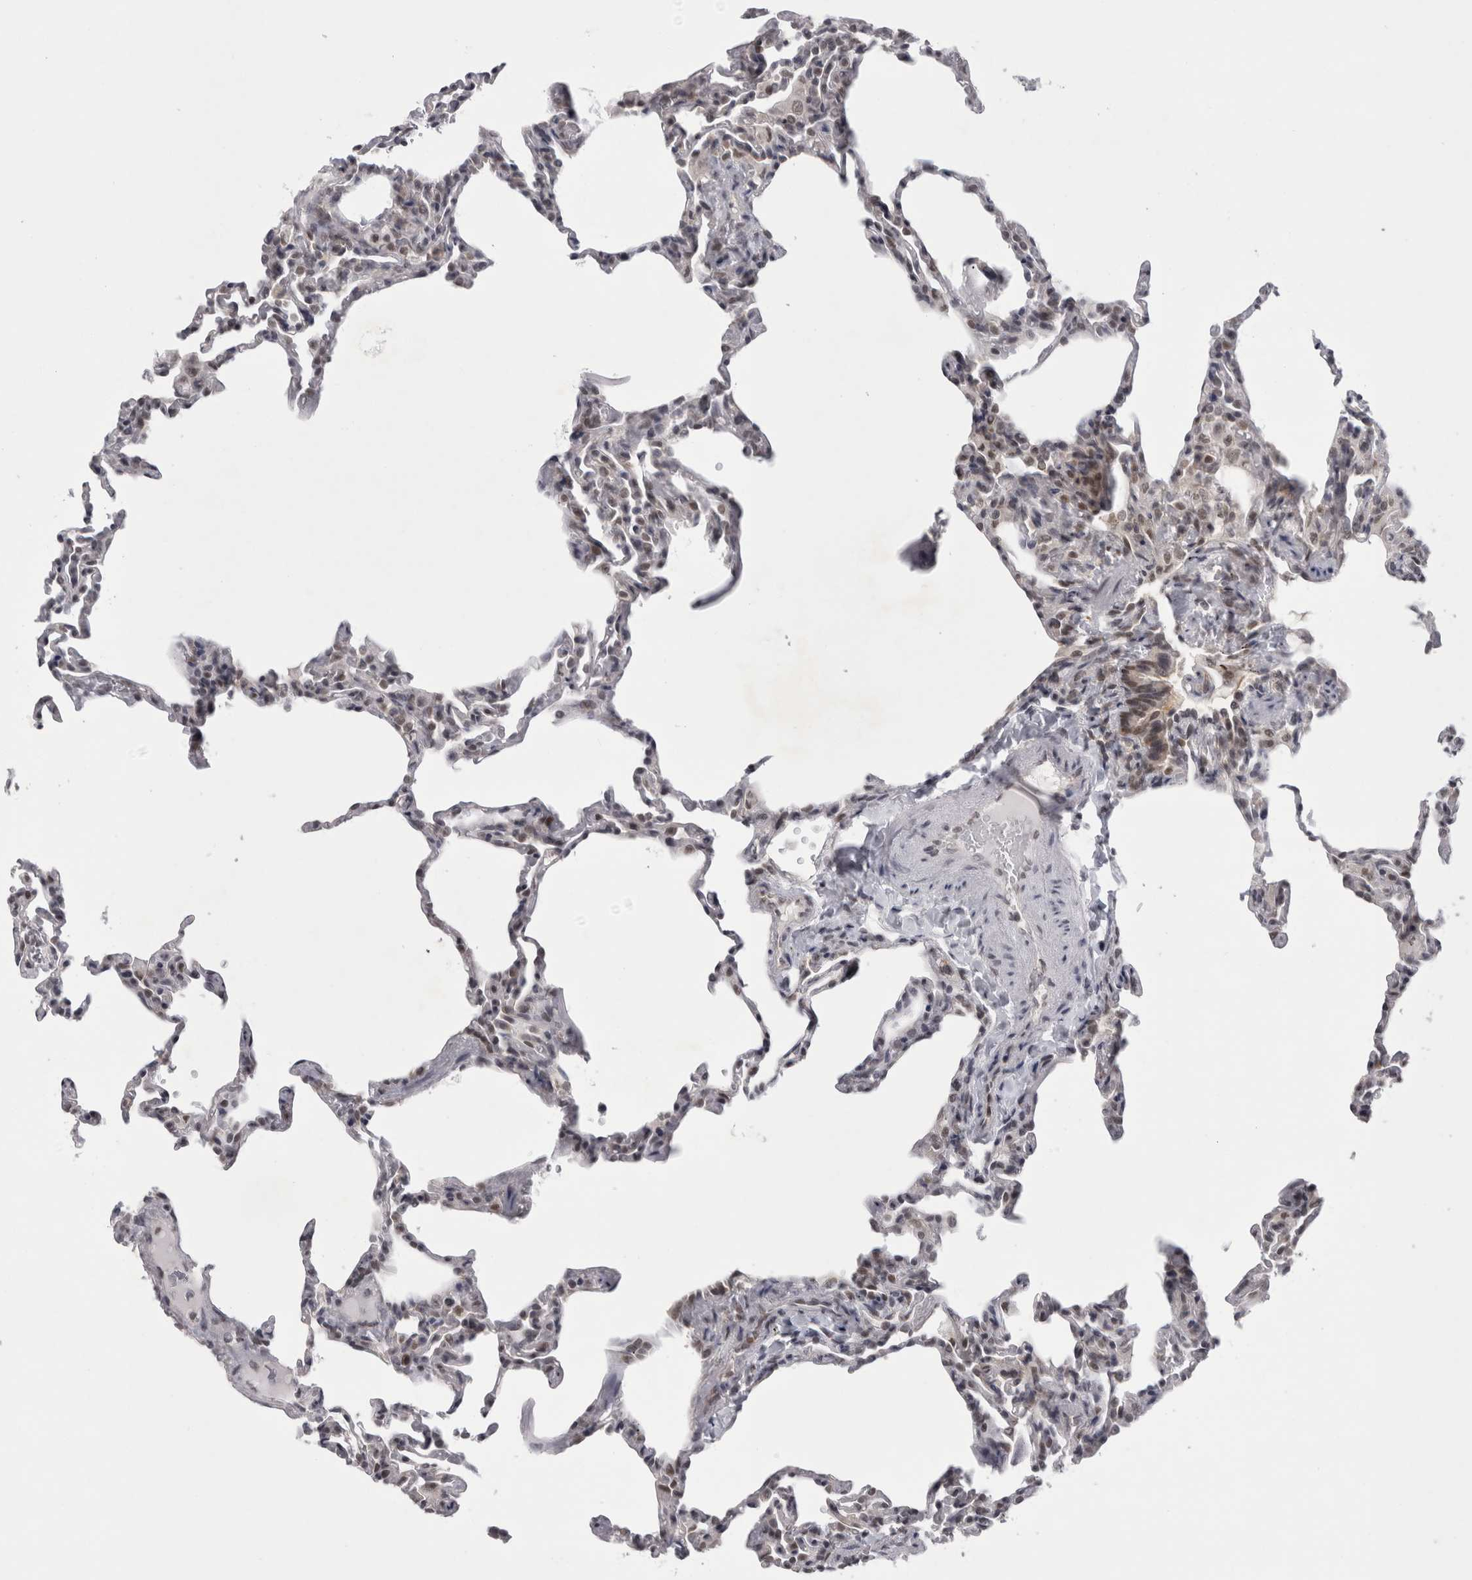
{"staining": {"intensity": "weak", "quantity": "25%-75%", "location": "nuclear"}, "tissue": "lung", "cell_type": "Alveolar cells", "image_type": "normal", "snomed": [{"axis": "morphology", "description": "Normal tissue, NOS"}, {"axis": "topography", "description": "Lung"}], "caption": "Alveolar cells display low levels of weak nuclear positivity in about 25%-75% of cells in benign lung. The protein of interest is shown in brown color, while the nuclei are stained blue.", "gene": "PSMB2", "patient": {"sex": "male", "age": 20}}